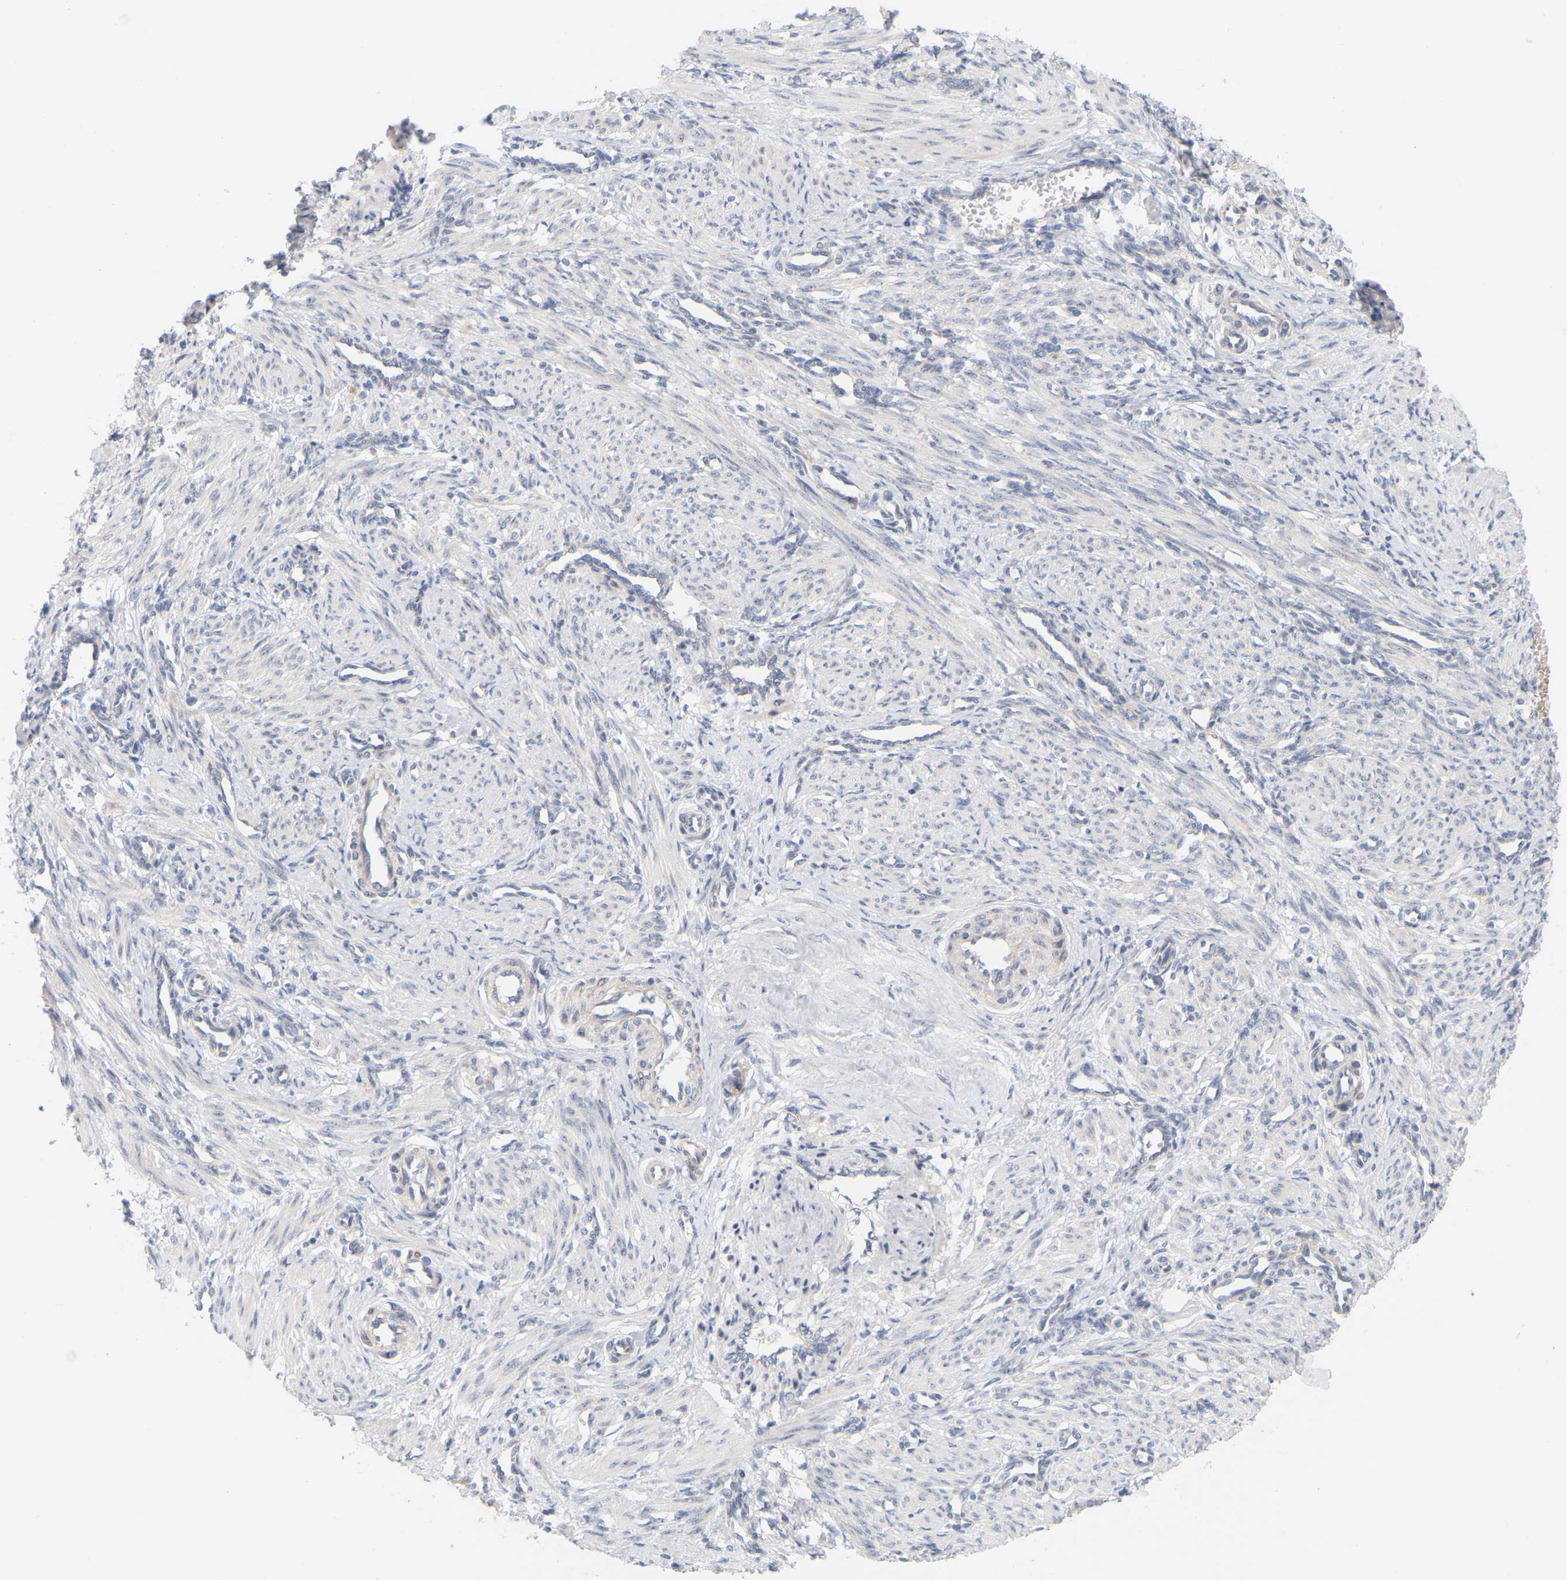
{"staining": {"intensity": "negative", "quantity": "none", "location": "none"}, "tissue": "smooth muscle", "cell_type": "Smooth muscle cells", "image_type": "normal", "snomed": [{"axis": "morphology", "description": "Normal tissue, NOS"}, {"axis": "topography", "description": "Endometrium"}], "caption": "IHC histopathology image of benign smooth muscle: smooth muscle stained with DAB (3,3'-diaminobenzidine) reveals no significant protein positivity in smooth muscle cells.", "gene": "MINDY4", "patient": {"sex": "female", "age": 33}}